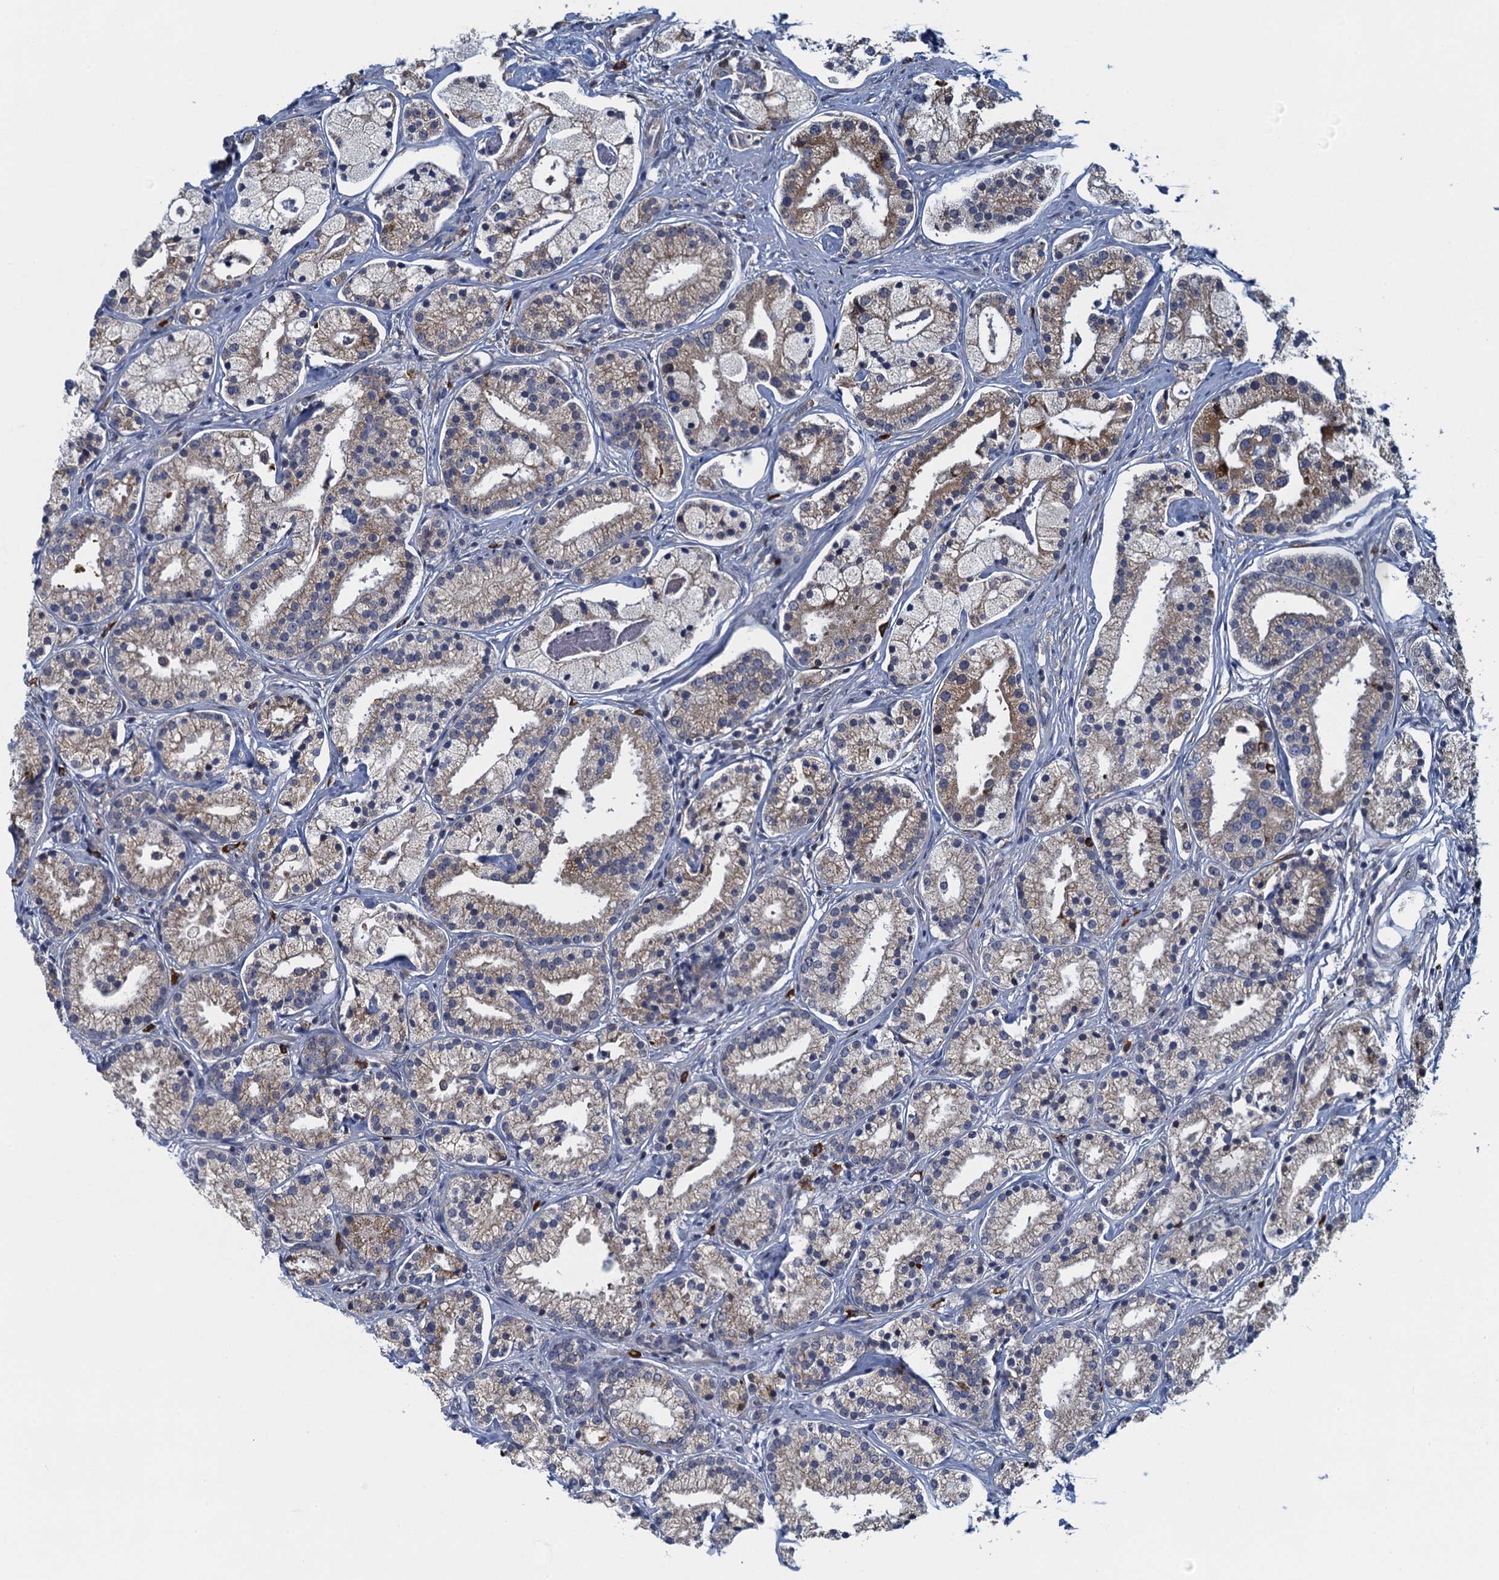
{"staining": {"intensity": "weak", "quantity": ">75%", "location": "cytoplasmic/membranous"}, "tissue": "prostate cancer", "cell_type": "Tumor cells", "image_type": "cancer", "snomed": [{"axis": "morphology", "description": "Adenocarcinoma, High grade"}, {"axis": "topography", "description": "Prostate"}], "caption": "Protein expression analysis of human high-grade adenocarcinoma (prostate) reveals weak cytoplasmic/membranous positivity in approximately >75% of tumor cells.", "gene": "ALG2", "patient": {"sex": "male", "age": 69}}